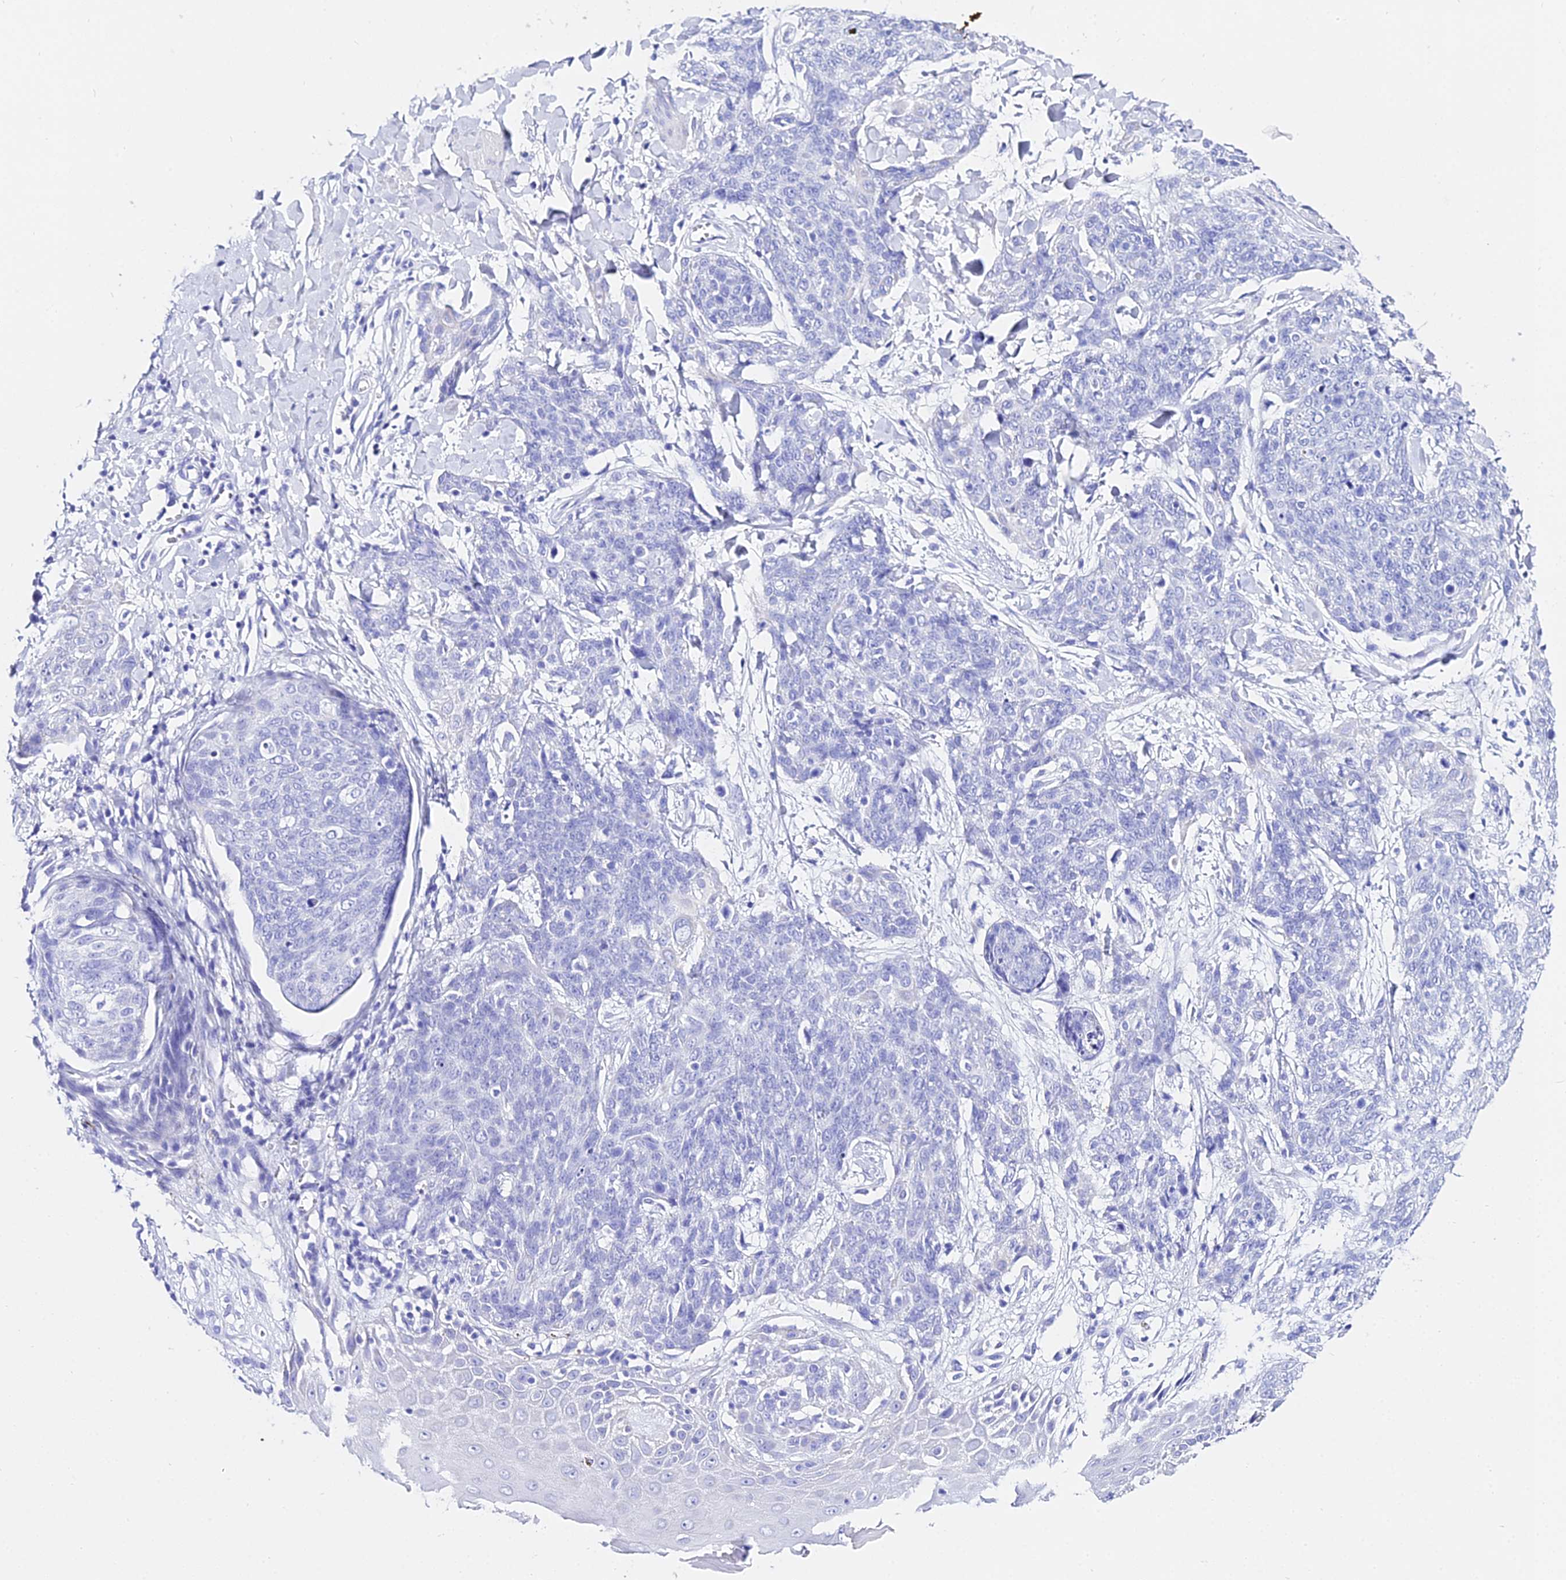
{"staining": {"intensity": "negative", "quantity": "none", "location": "none"}, "tissue": "skin cancer", "cell_type": "Tumor cells", "image_type": "cancer", "snomed": [{"axis": "morphology", "description": "Squamous cell carcinoma, NOS"}, {"axis": "topography", "description": "Skin"}, {"axis": "topography", "description": "Vulva"}], "caption": "DAB immunohistochemical staining of human skin cancer exhibits no significant expression in tumor cells.", "gene": "TRMT44", "patient": {"sex": "female", "age": 85}}